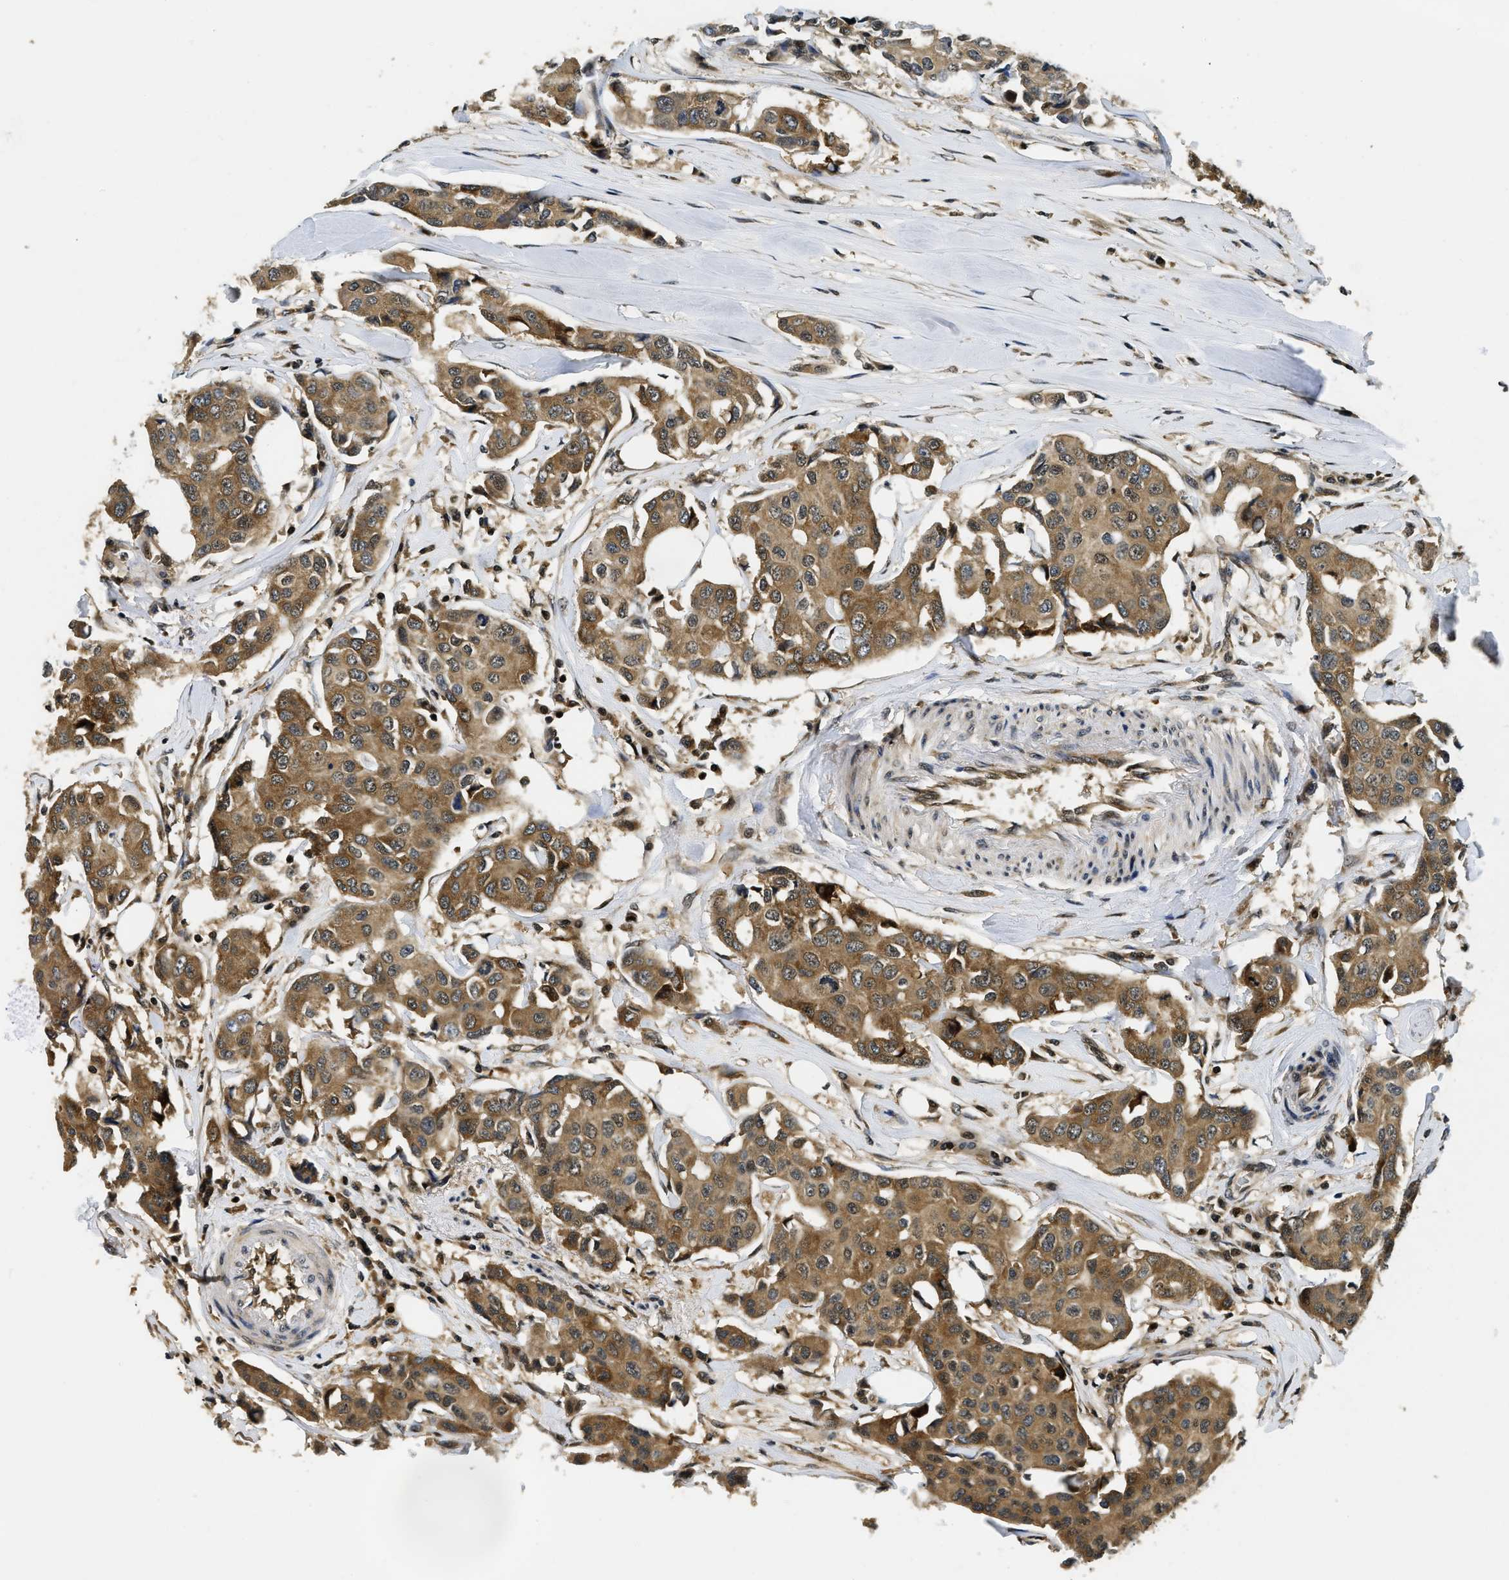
{"staining": {"intensity": "moderate", "quantity": ">75%", "location": "cytoplasmic/membranous"}, "tissue": "breast cancer", "cell_type": "Tumor cells", "image_type": "cancer", "snomed": [{"axis": "morphology", "description": "Duct carcinoma"}, {"axis": "topography", "description": "Breast"}], "caption": "DAB (3,3'-diaminobenzidine) immunohistochemical staining of human breast cancer demonstrates moderate cytoplasmic/membranous protein expression in about >75% of tumor cells.", "gene": "ADSL", "patient": {"sex": "female", "age": 80}}